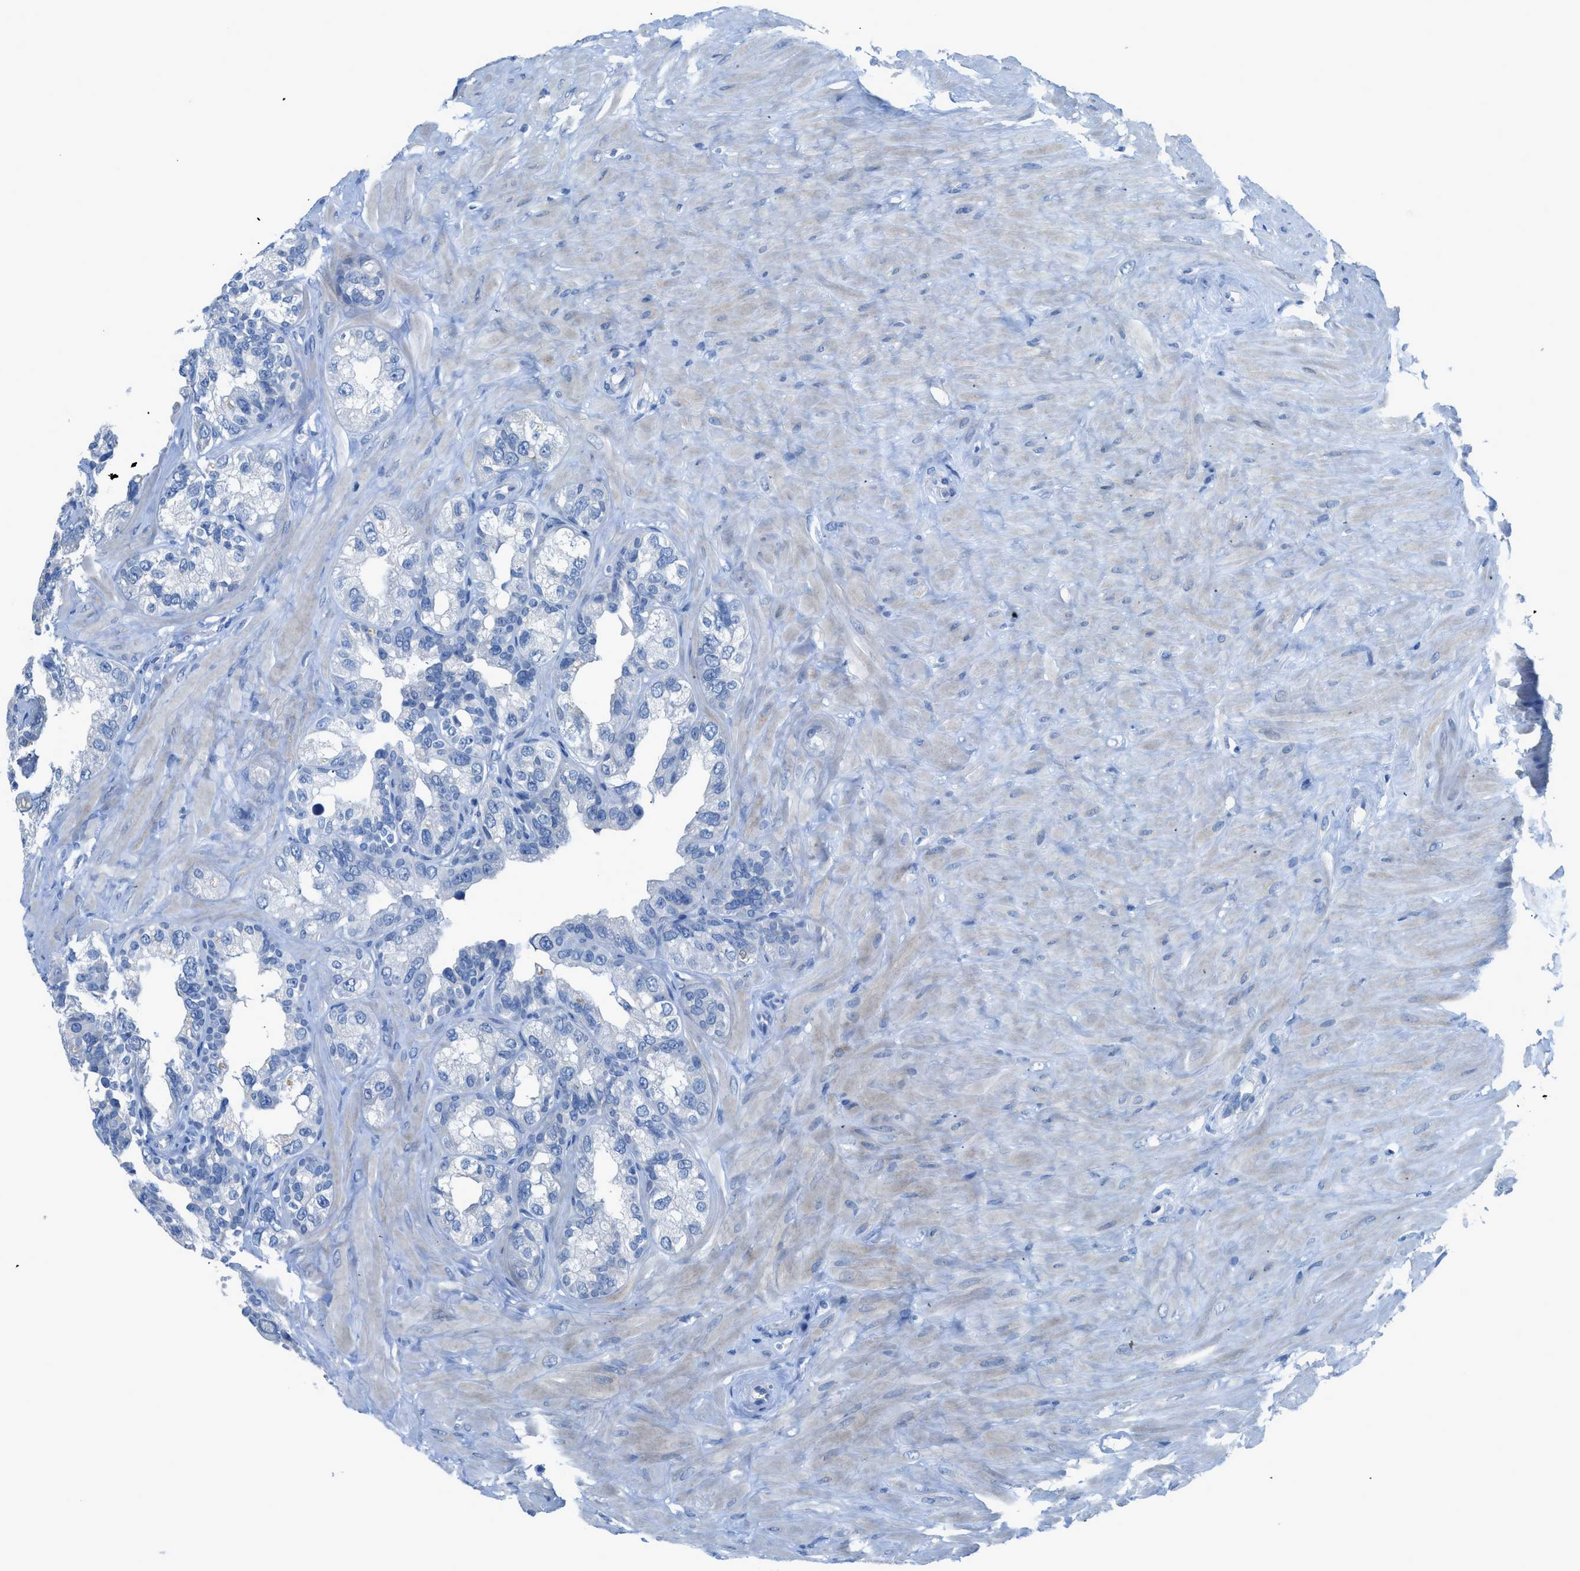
{"staining": {"intensity": "negative", "quantity": "none", "location": "none"}, "tissue": "seminal vesicle", "cell_type": "Glandular cells", "image_type": "normal", "snomed": [{"axis": "morphology", "description": "Normal tissue, NOS"}, {"axis": "topography", "description": "Seminal veicle"}], "caption": "Immunohistochemistry histopathology image of benign seminal vesicle: human seminal vesicle stained with DAB (3,3'-diaminobenzidine) shows no significant protein positivity in glandular cells.", "gene": "ACAN", "patient": {"sex": "male", "age": 68}}